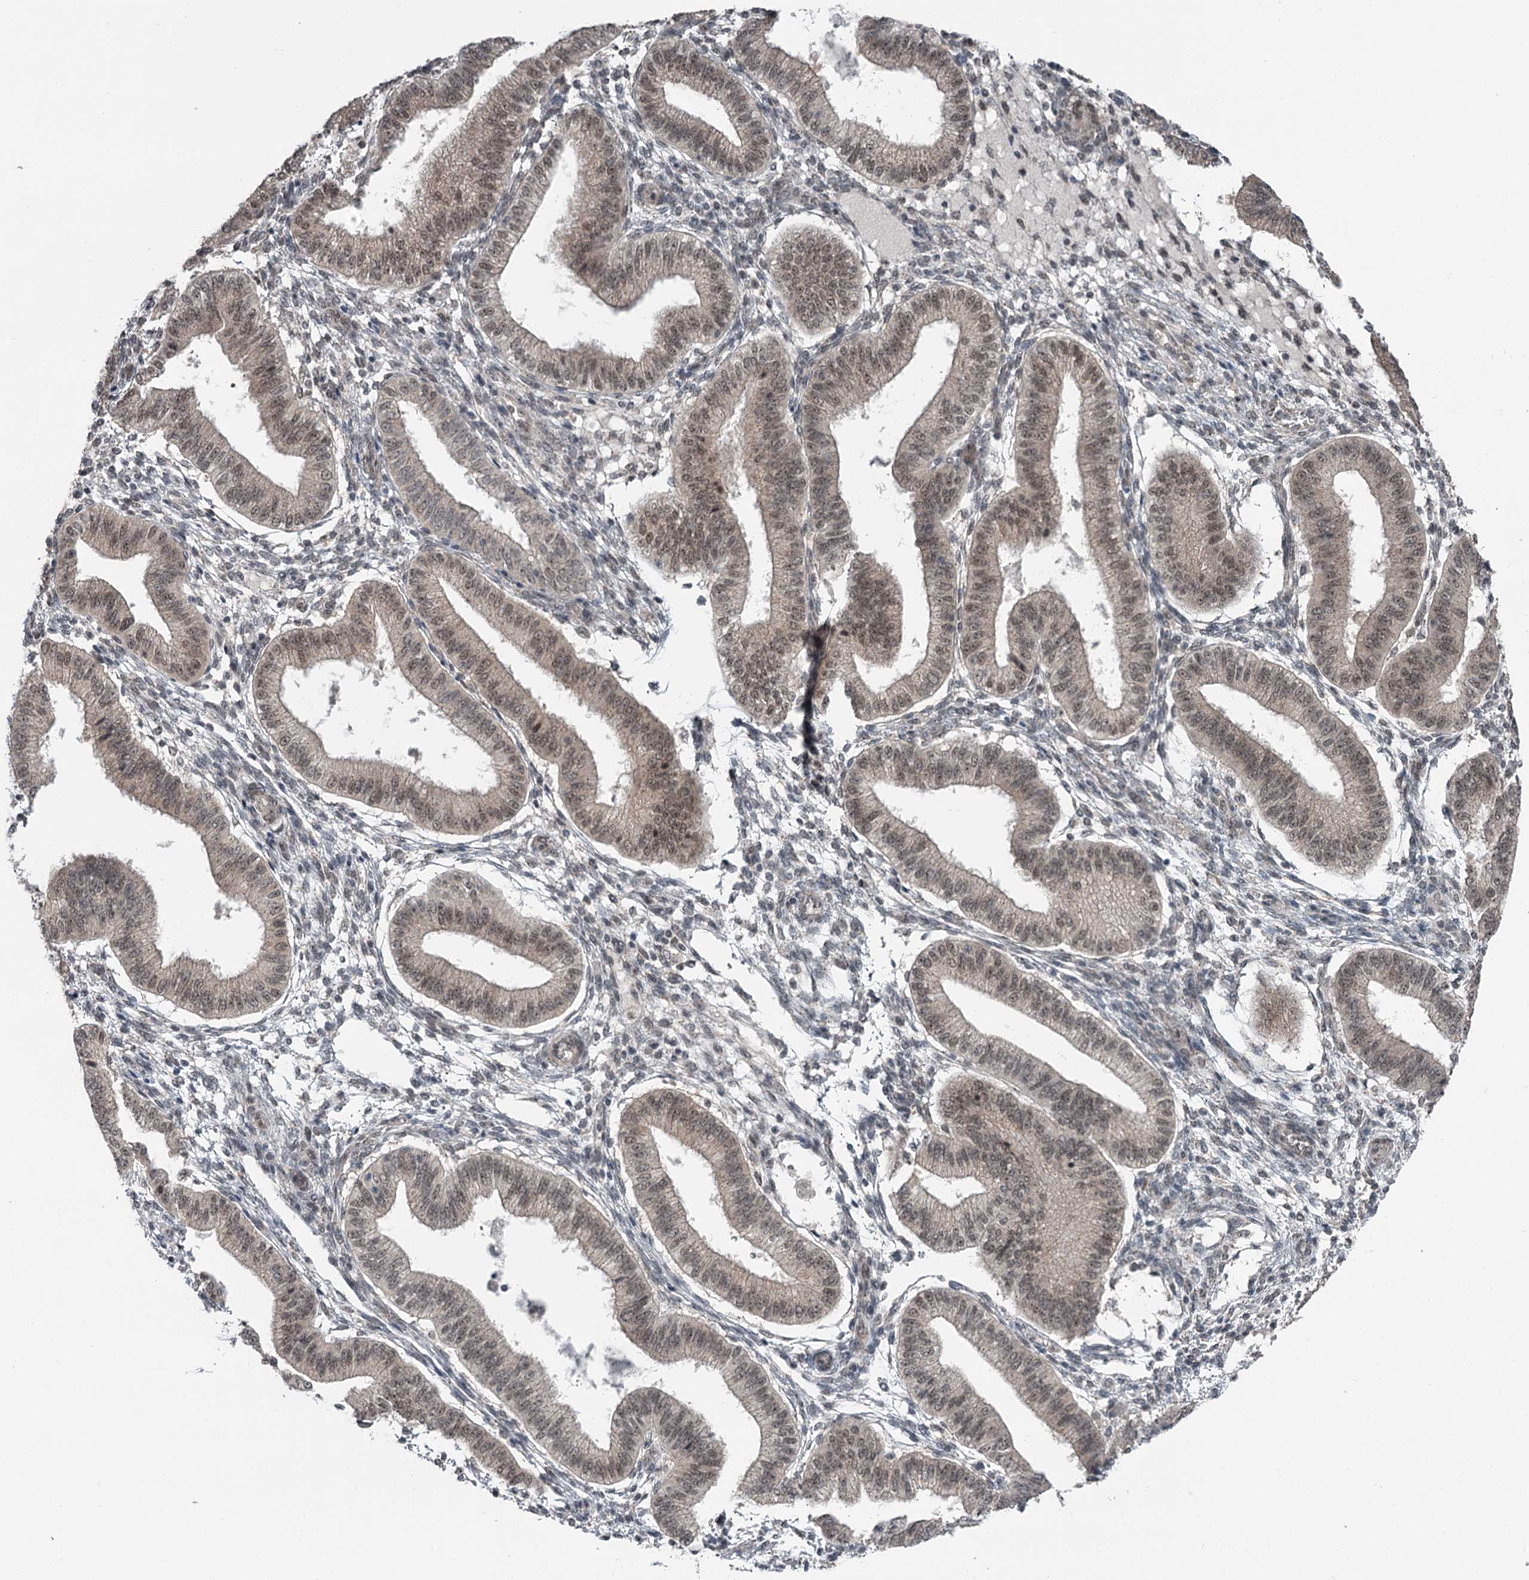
{"staining": {"intensity": "negative", "quantity": "none", "location": "none"}, "tissue": "endometrium", "cell_type": "Cells in endometrial stroma", "image_type": "normal", "snomed": [{"axis": "morphology", "description": "Normal tissue, NOS"}, {"axis": "topography", "description": "Endometrium"}], "caption": "A micrograph of endometrium stained for a protein reveals no brown staining in cells in endometrial stroma. The staining was performed using DAB to visualize the protein expression in brown, while the nuclei were stained in blue with hematoxylin (Magnification: 20x).", "gene": "EXOSC1", "patient": {"sex": "female", "age": 39}}